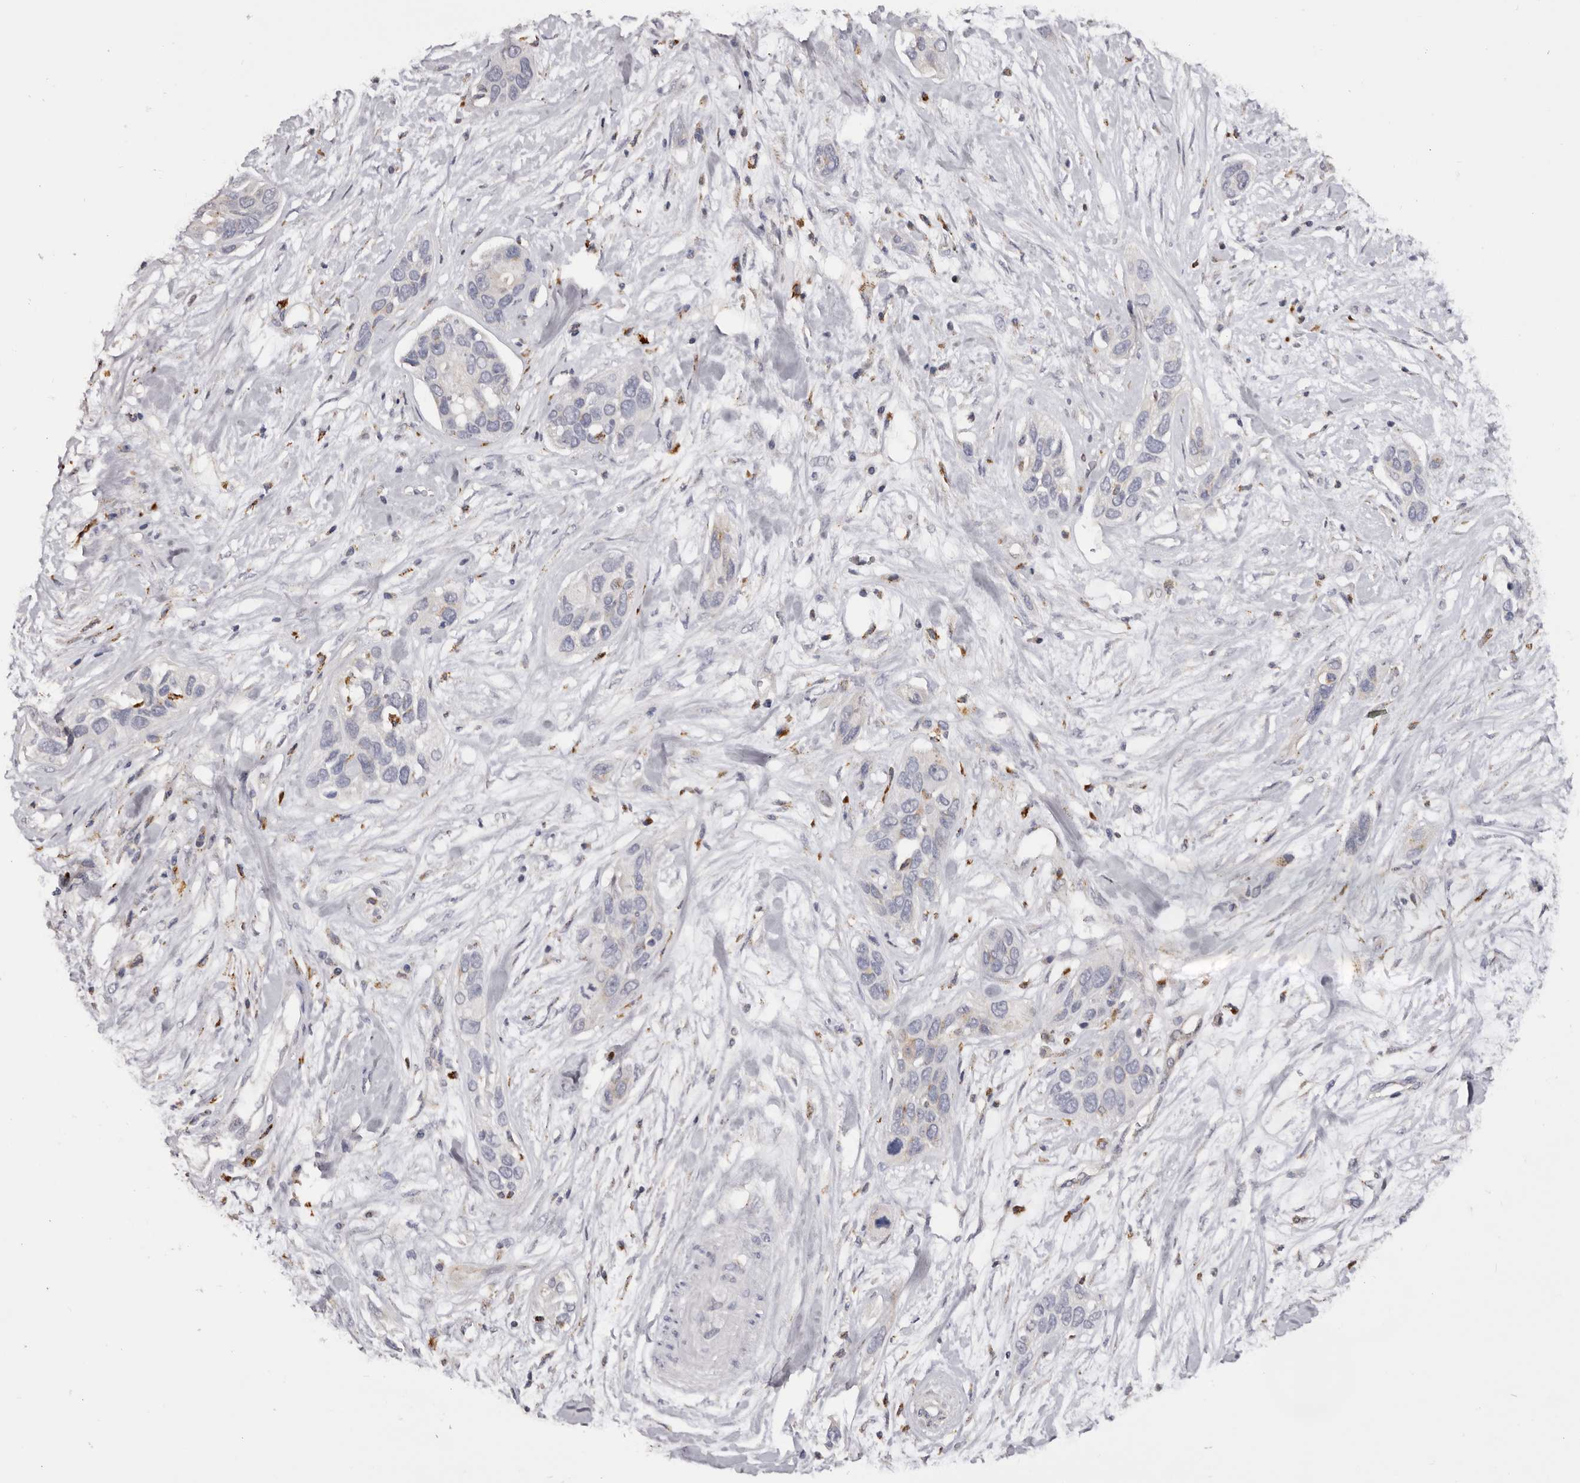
{"staining": {"intensity": "negative", "quantity": "none", "location": "none"}, "tissue": "pancreatic cancer", "cell_type": "Tumor cells", "image_type": "cancer", "snomed": [{"axis": "morphology", "description": "Adenocarcinoma, NOS"}, {"axis": "topography", "description": "Pancreas"}], "caption": "High magnification brightfield microscopy of pancreatic adenocarcinoma stained with DAB (brown) and counterstained with hematoxylin (blue): tumor cells show no significant expression. (Brightfield microscopy of DAB (3,3'-diaminobenzidine) IHC at high magnification).", "gene": "DAP", "patient": {"sex": "female", "age": 60}}